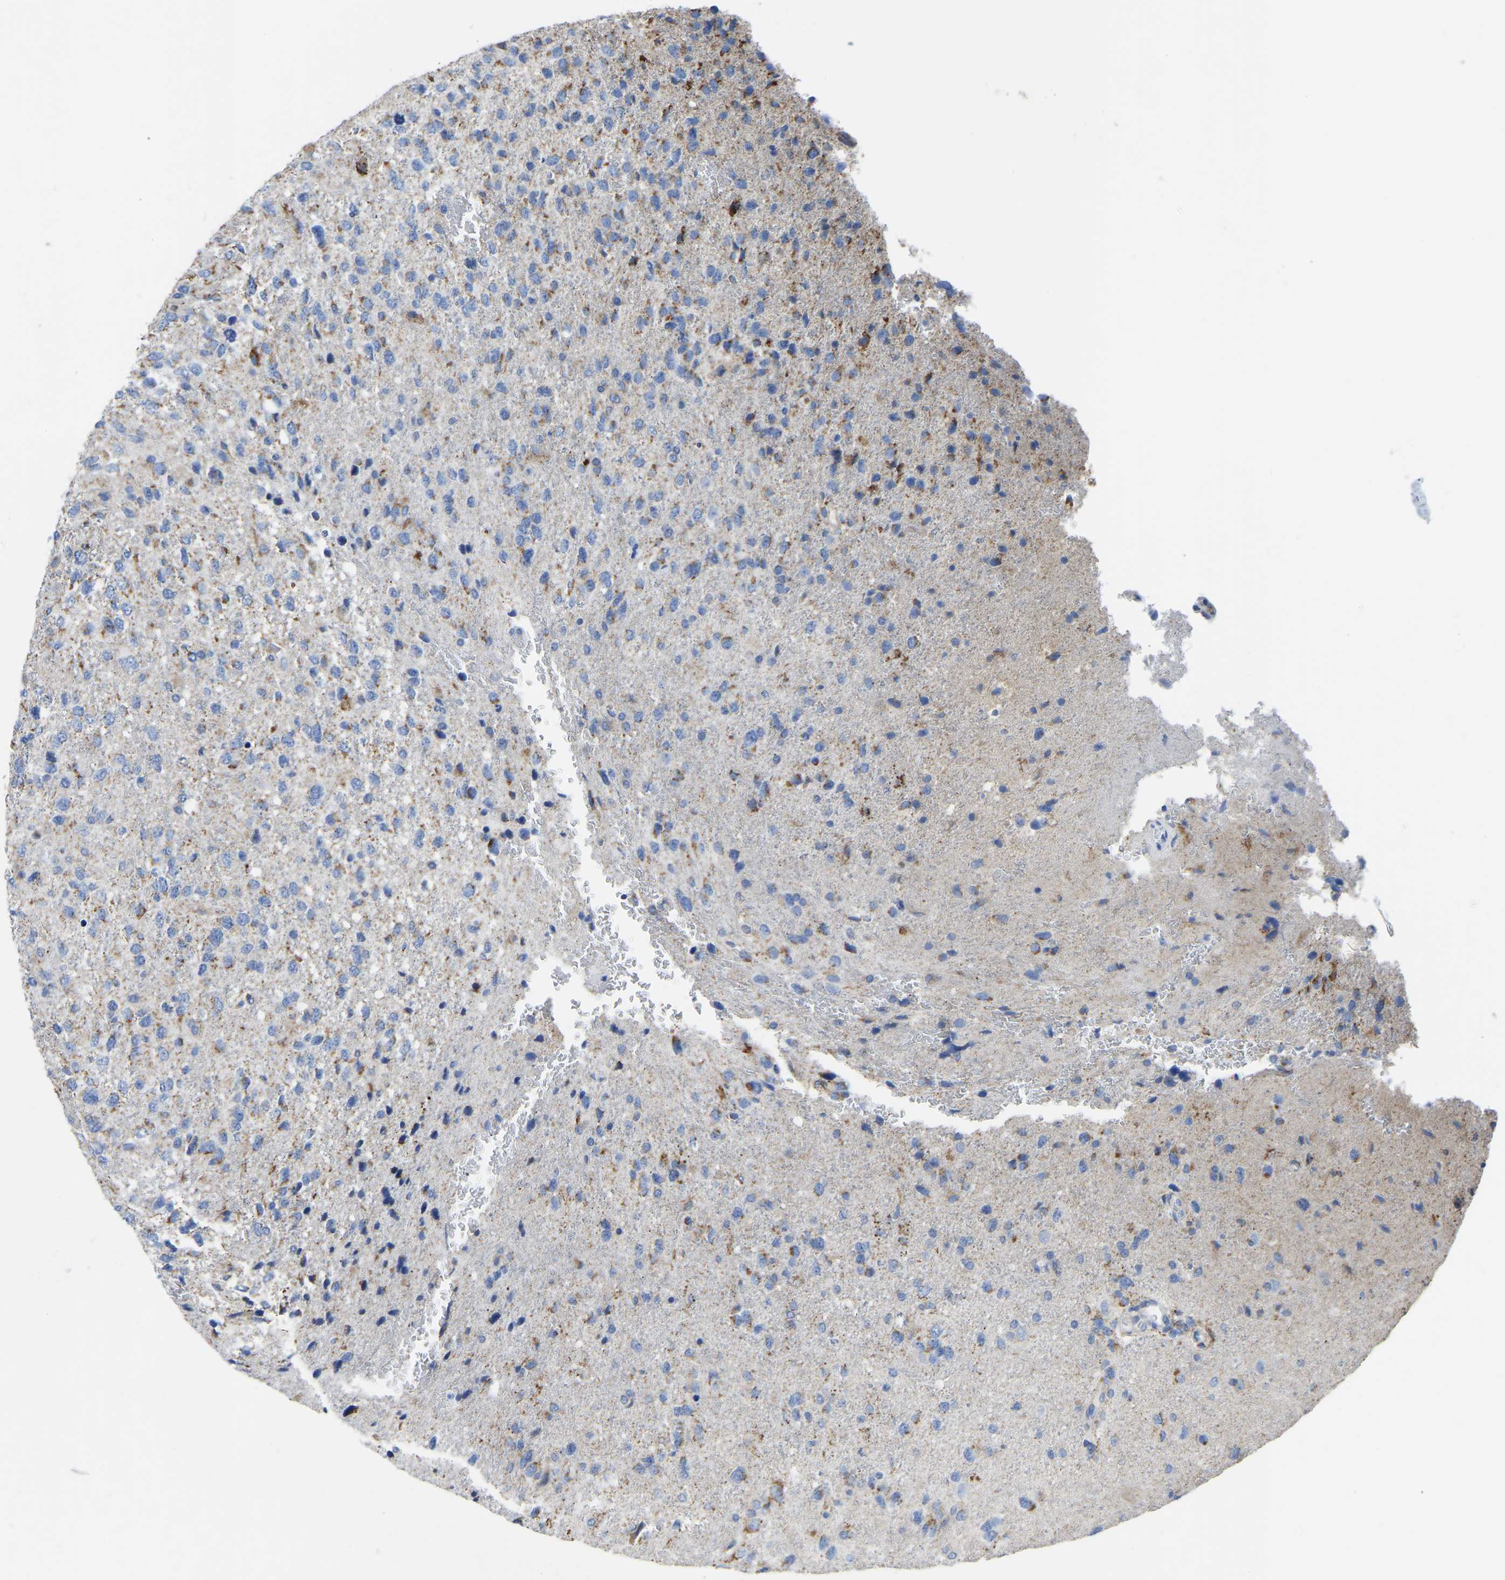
{"staining": {"intensity": "moderate", "quantity": "<25%", "location": "cytoplasmic/membranous"}, "tissue": "glioma", "cell_type": "Tumor cells", "image_type": "cancer", "snomed": [{"axis": "morphology", "description": "Glioma, malignant, High grade"}, {"axis": "topography", "description": "Brain"}], "caption": "Glioma stained with DAB IHC shows low levels of moderate cytoplasmic/membranous staining in about <25% of tumor cells. Immunohistochemistry stains the protein of interest in brown and the nuclei are stained blue.", "gene": "ETFA", "patient": {"sex": "female", "age": 58}}